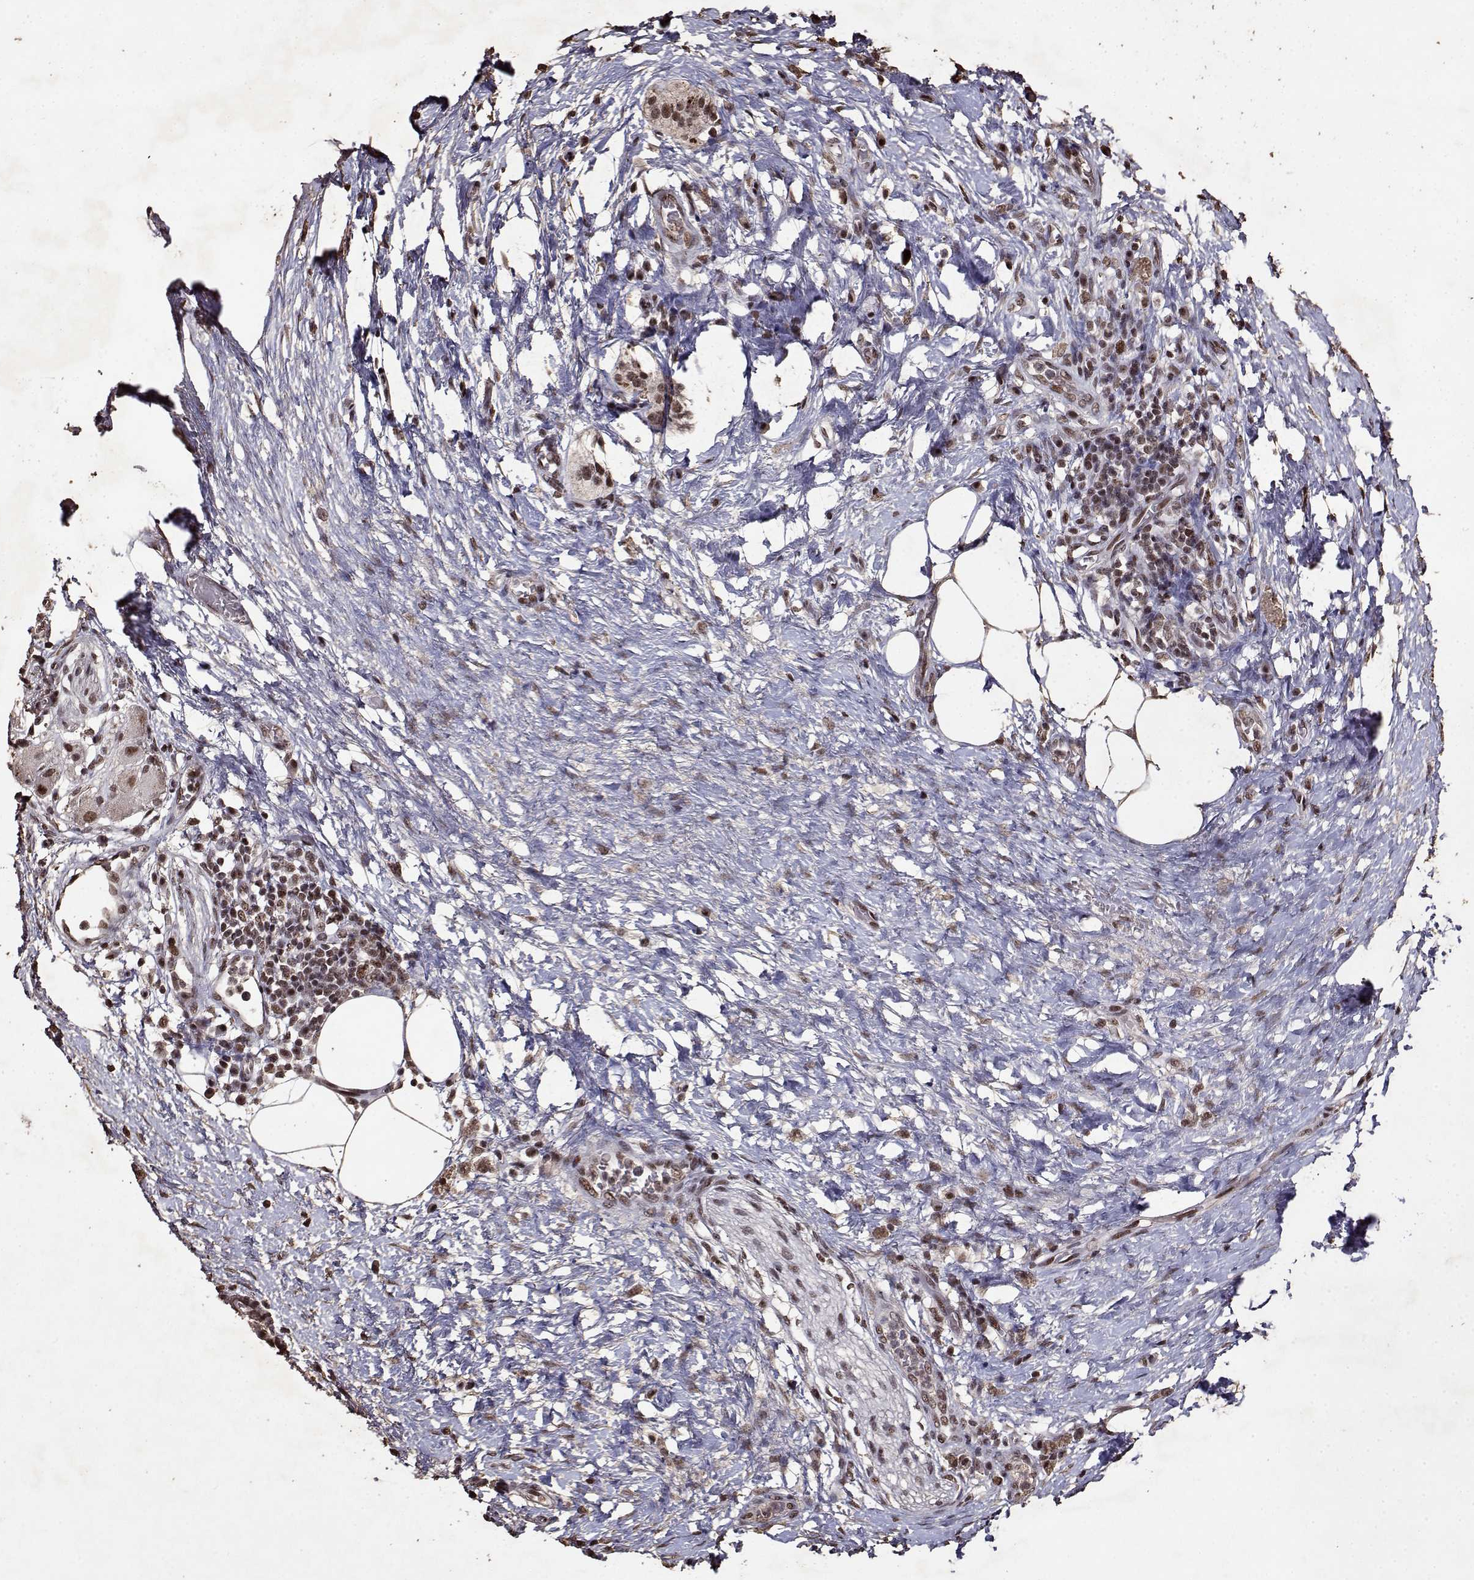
{"staining": {"intensity": "moderate", "quantity": ">75%", "location": "nuclear"}, "tissue": "pancreatic cancer", "cell_type": "Tumor cells", "image_type": "cancer", "snomed": [{"axis": "morphology", "description": "Adenocarcinoma, NOS"}, {"axis": "topography", "description": "Pancreas"}], "caption": "Brown immunohistochemical staining in pancreatic adenocarcinoma exhibits moderate nuclear staining in approximately >75% of tumor cells.", "gene": "TOE1", "patient": {"sex": "female", "age": 72}}